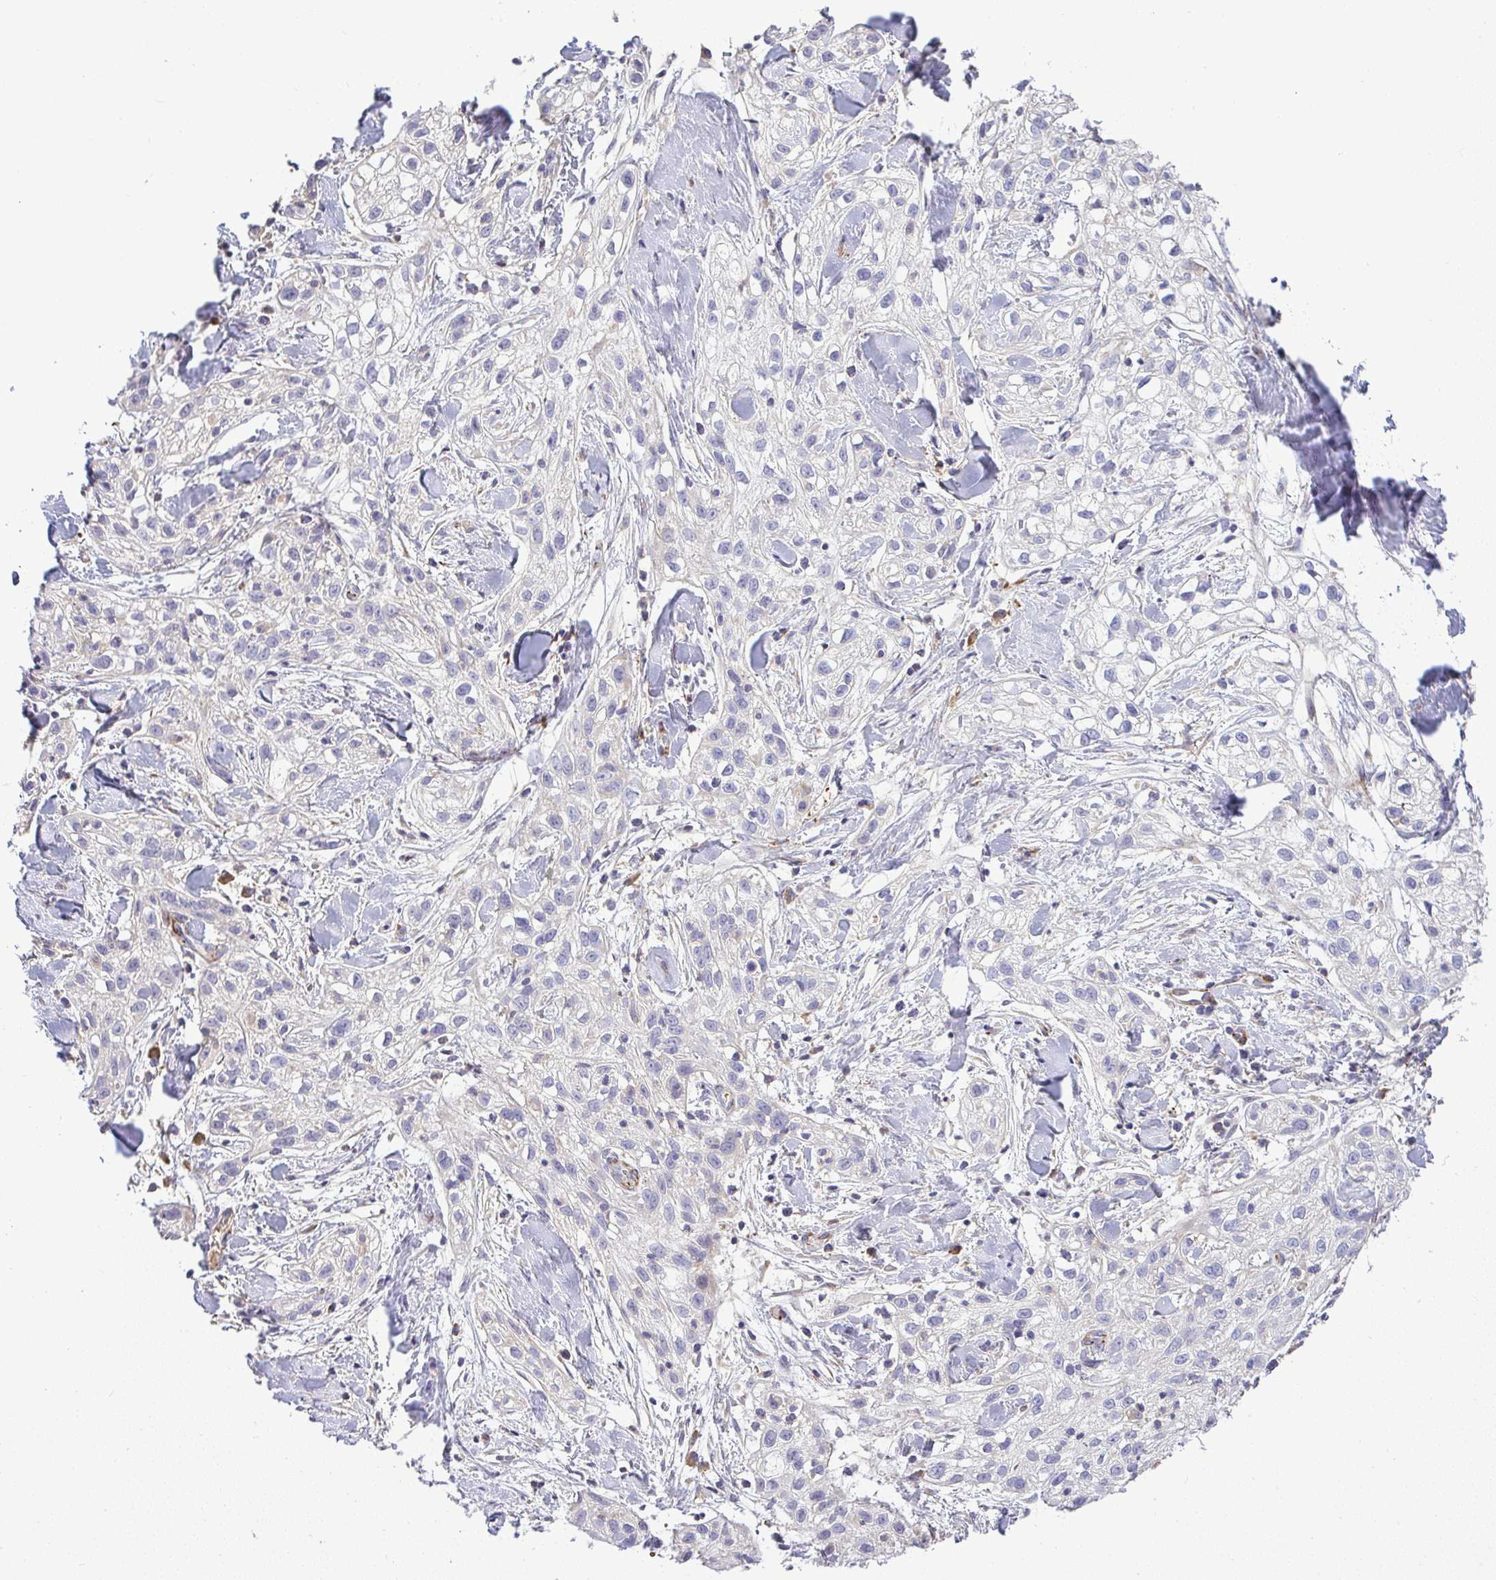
{"staining": {"intensity": "negative", "quantity": "none", "location": "none"}, "tissue": "skin cancer", "cell_type": "Tumor cells", "image_type": "cancer", "snomed": [{"axis": "morphology", "description": "Squamous cell carcinoma, NOS"}, {"axis": "topography", "description": "Skin"}], "caption": "Skin cancer (squamous cell carcinoma) was stained to show a protein in brown. There is no significant expression in tumor cells.", "gene": "GRID2", "patient": {"sex": "male", "age": 82}}